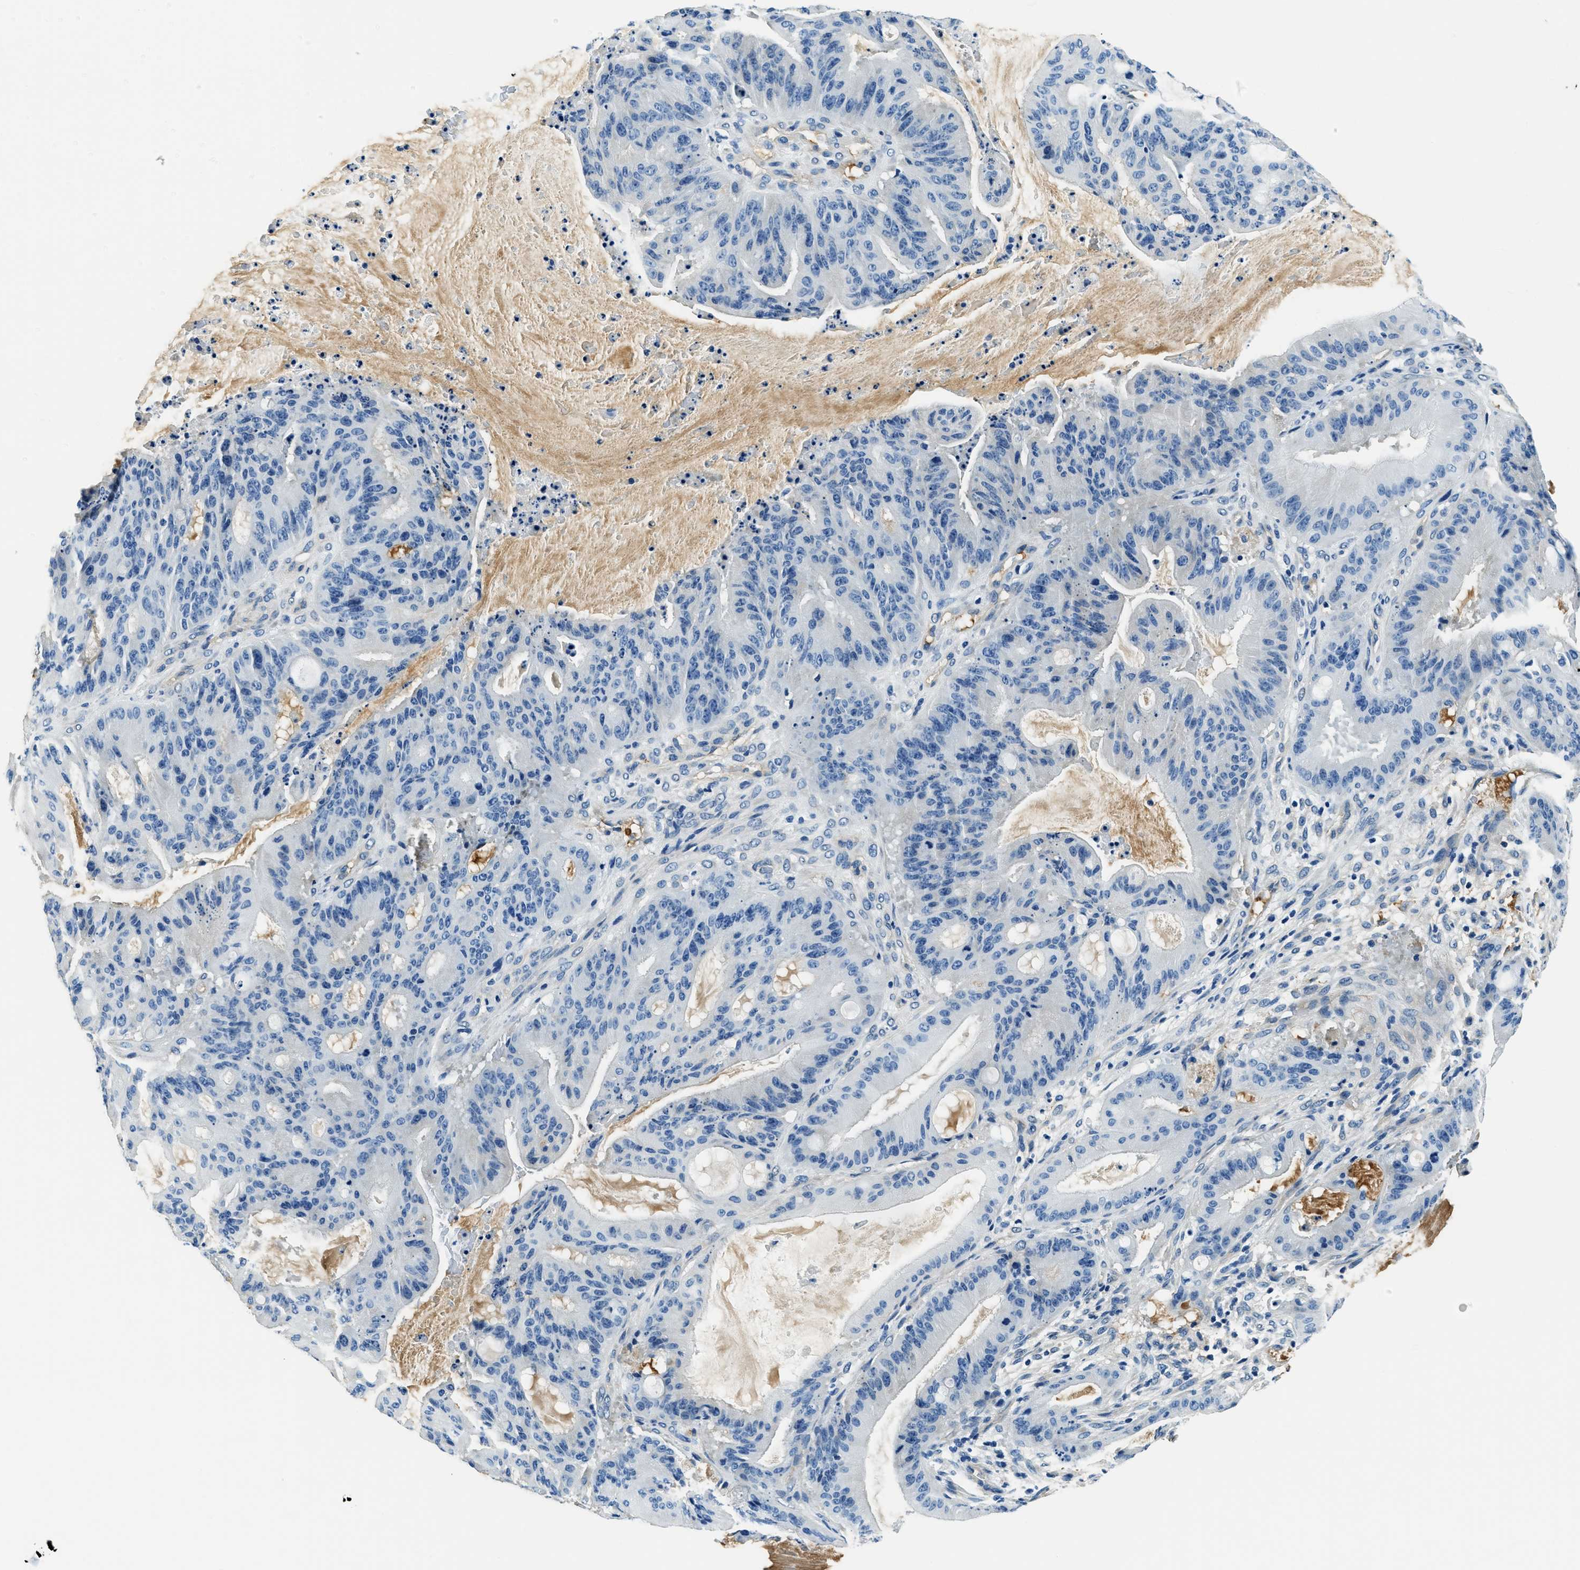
{"staining": {"intensity": "negative", "quantity": "none", "location": "none"}, "tissue": "liver cancer", "cell_type": "Tumor cells", "image_type": "cancer", "snomed": [{"axis": "morphology", "description": "Normal tissue, NOS"}, {"axis": "morphology", "description": "Cholangiocarcinoma"}, {"axis": "topography", "description": "Liver"}, {"axis": "topography", "description": "Peripheral nerve tissue"}], "caption": "Human liver cancer stained for a protein using immunohistochemistry demonstrates no positivity in tumor cells.", "gene": "TMEM186", "patient": {"sex": "female", "age": 73}}